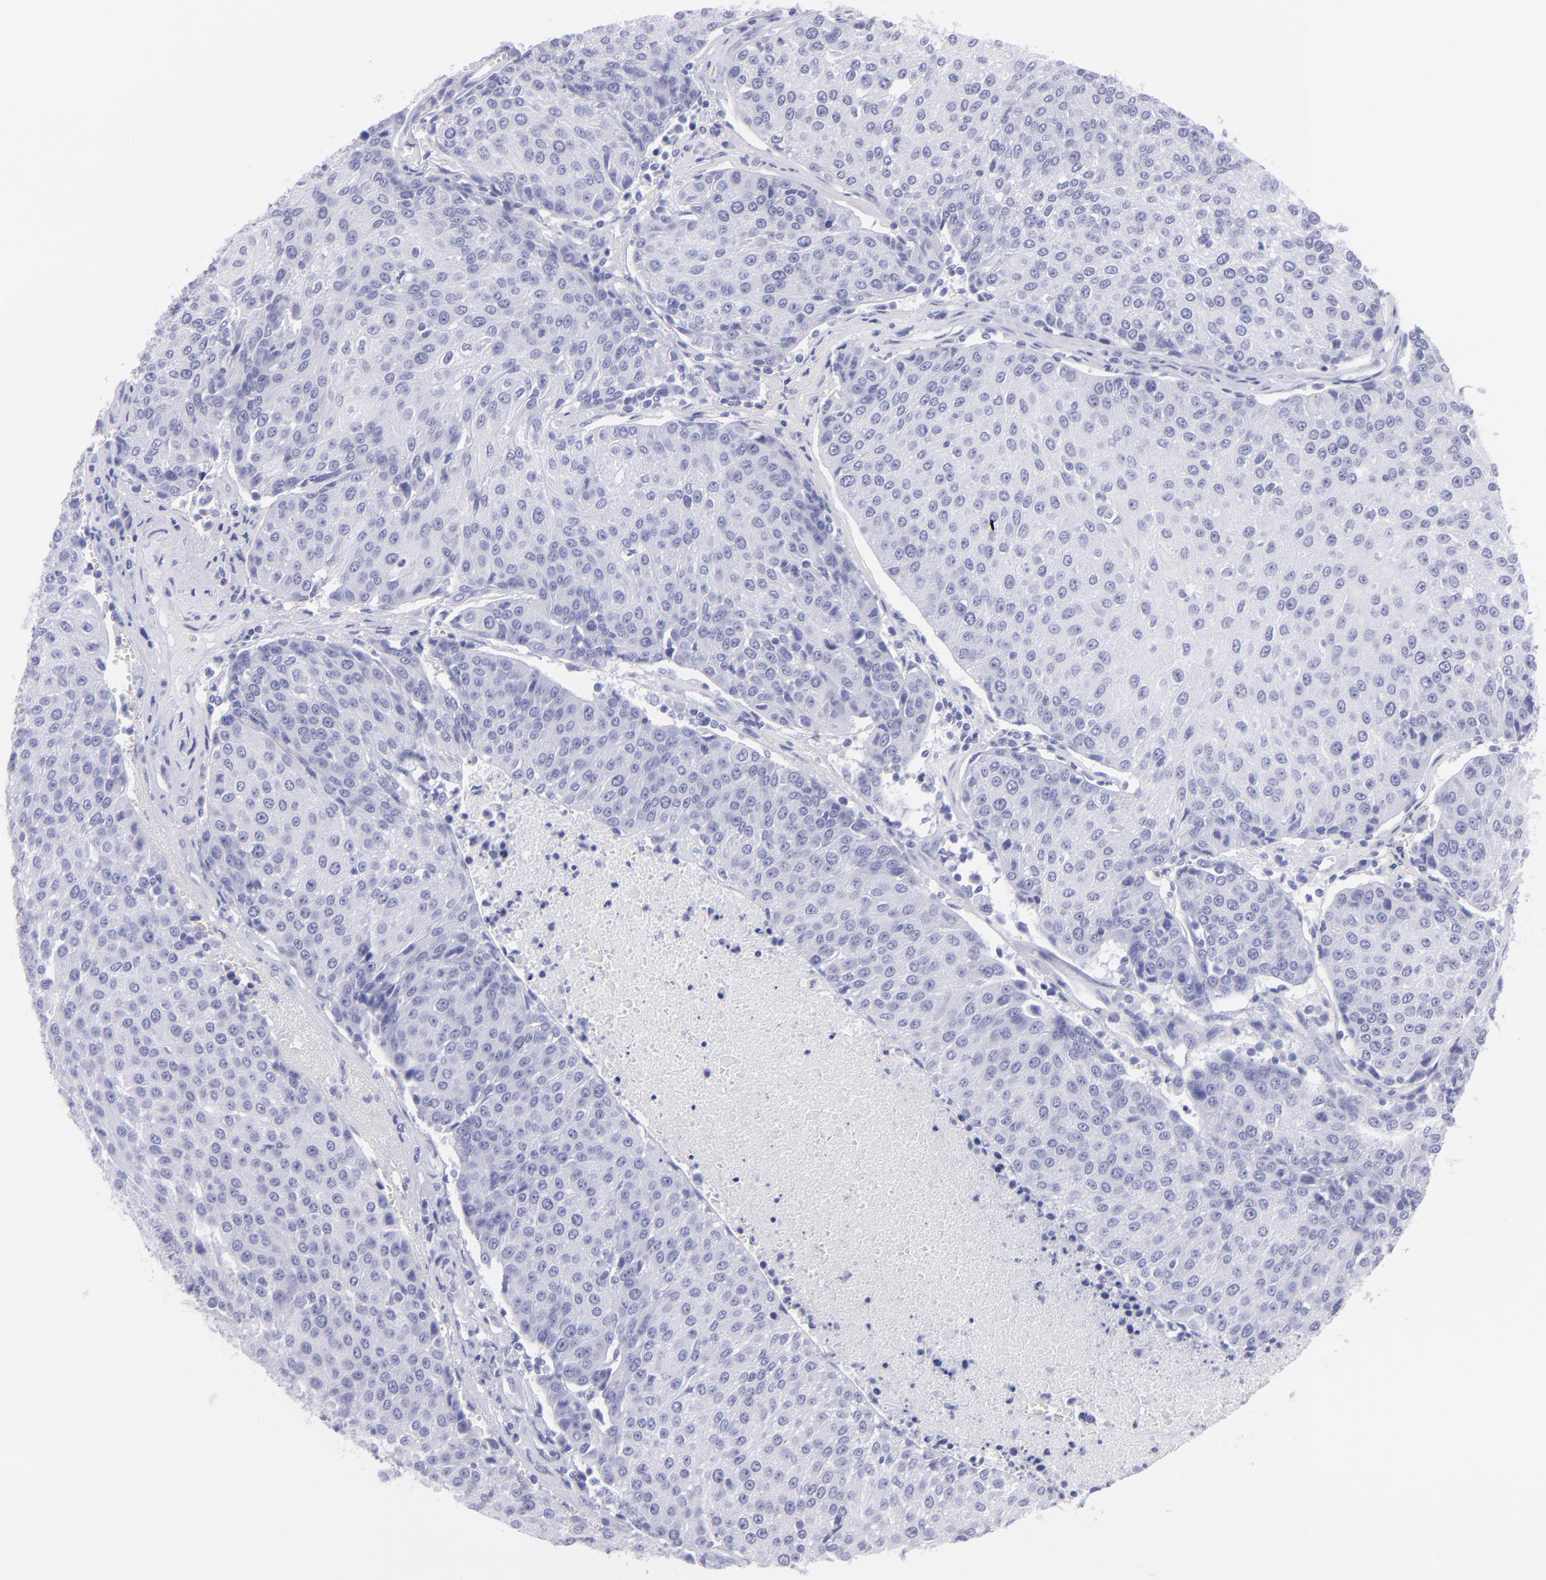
{"staining": {"intensity": "negative", "quantity": "none", "location": "none"}, "tissue": "urothelial cancer", "cell_type": "Tumor cells", "image_type": "cancer", "snomed": [{"axis": "morphology", "description": "Urothelial carcinoma, High grade"}, {"axis": "topography", "description": "Urinary bladder"}], "caption": "Immunohistochemistry (IHC) histopathology image of urothelial cancer stained for a protein (brown), which demonstrates no positivity in tumor cells.", "gene": "PIP", "patient": {"sex": "female", "age": 85}}